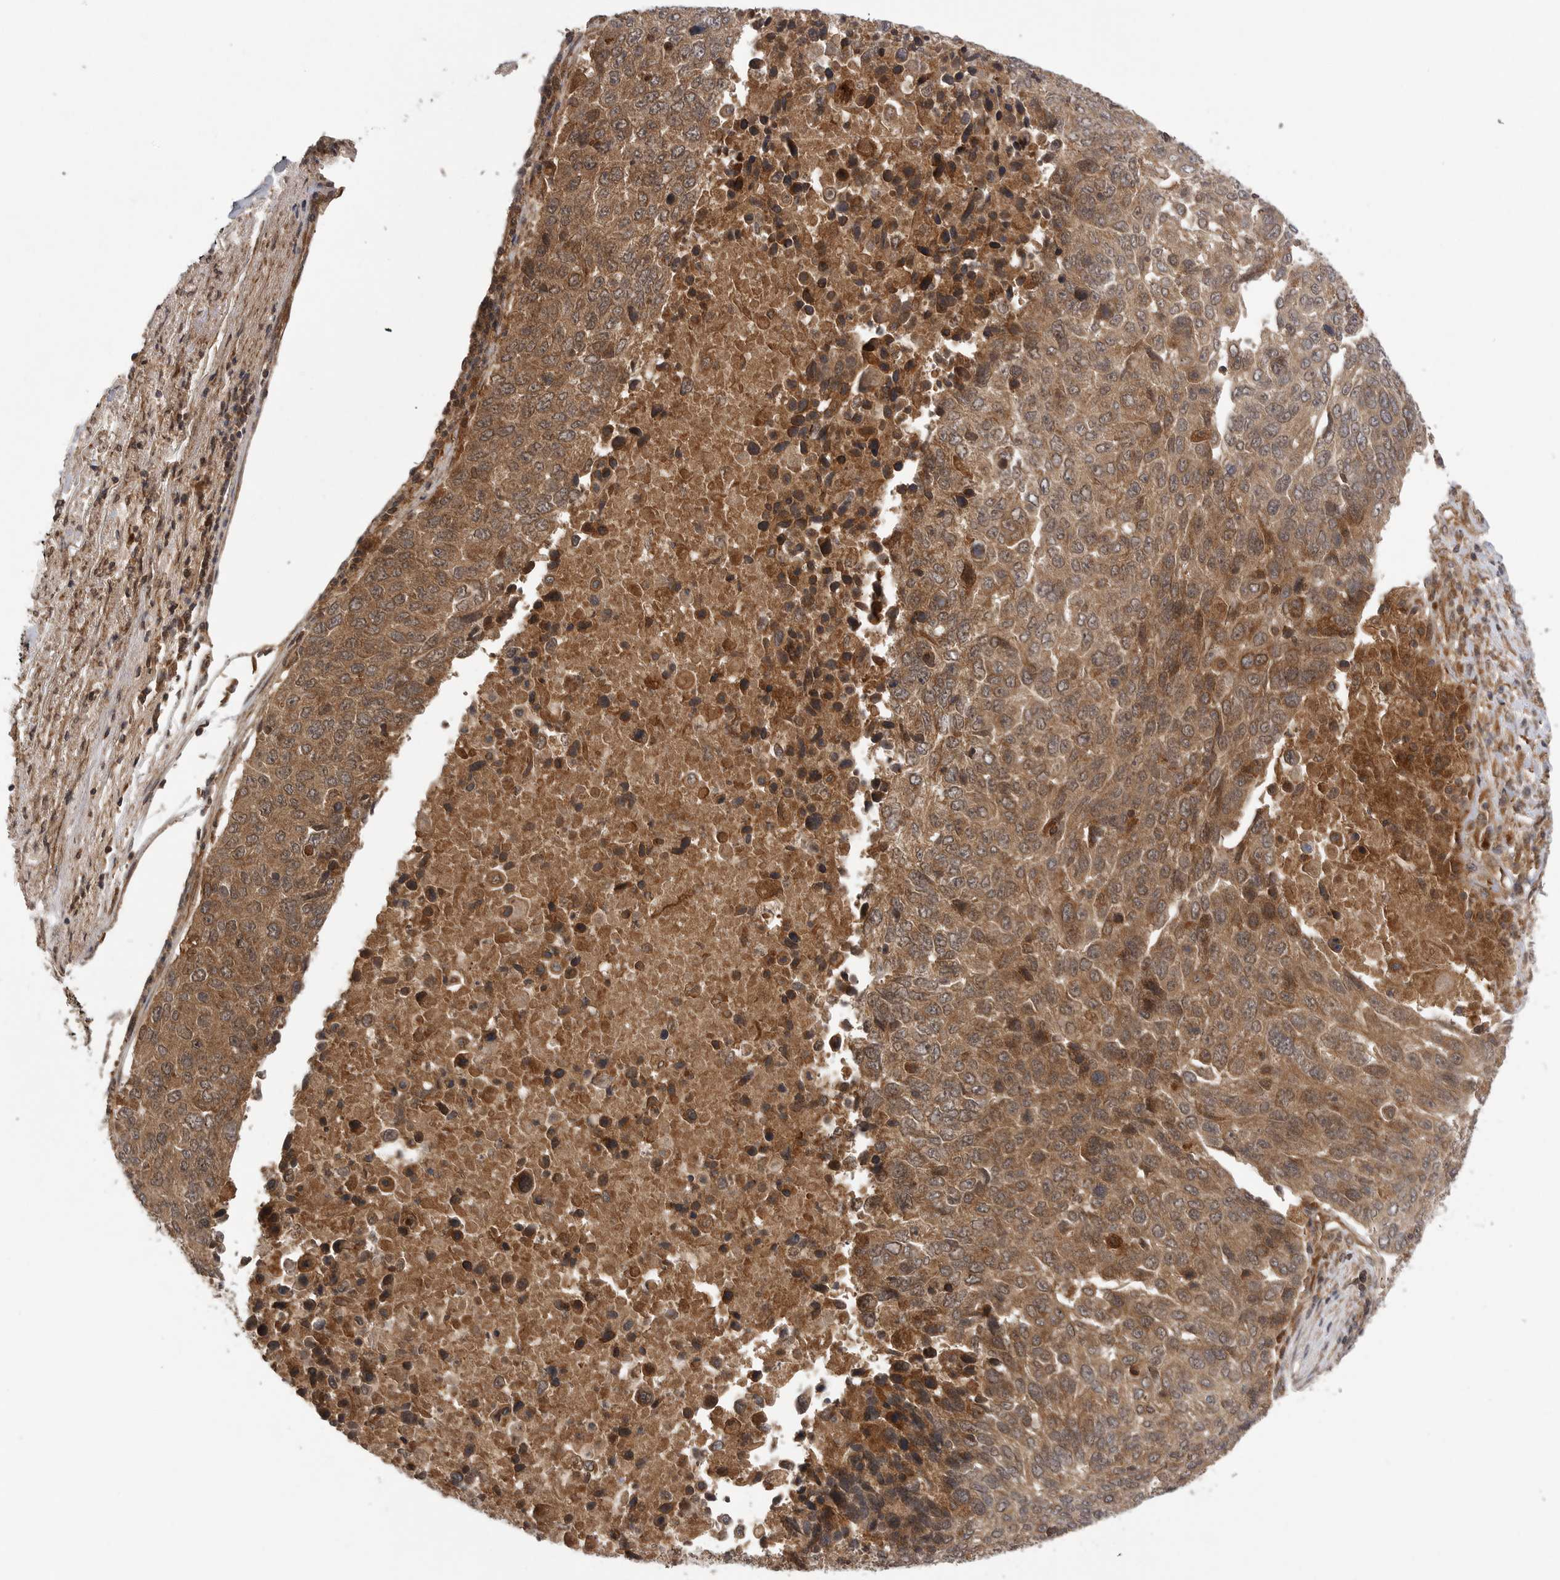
{"staining": {"intensity": "moderate", "quantity": ">75%", "location": "cytoplasmic/membranous"}, "tissue": "lung cancer", "cell_type": "Tumor cells", "image_type": "cancer", "snomed": [{"axis": "morphology", "description": "Squamous cell carcinoma, NOS"}, {"axis": "topography", "description": "Lung"}], "caption": "IHC photomicrograph of human squamous cell carcinoma (lung) stained for a protein (brown), which exhibits medium levels of moderate cytoplasmic/membranous positivity in approximately >75% of tumor cells.", "gene": "PRDX4", "patient": {"sex": "male", "age": 66}}